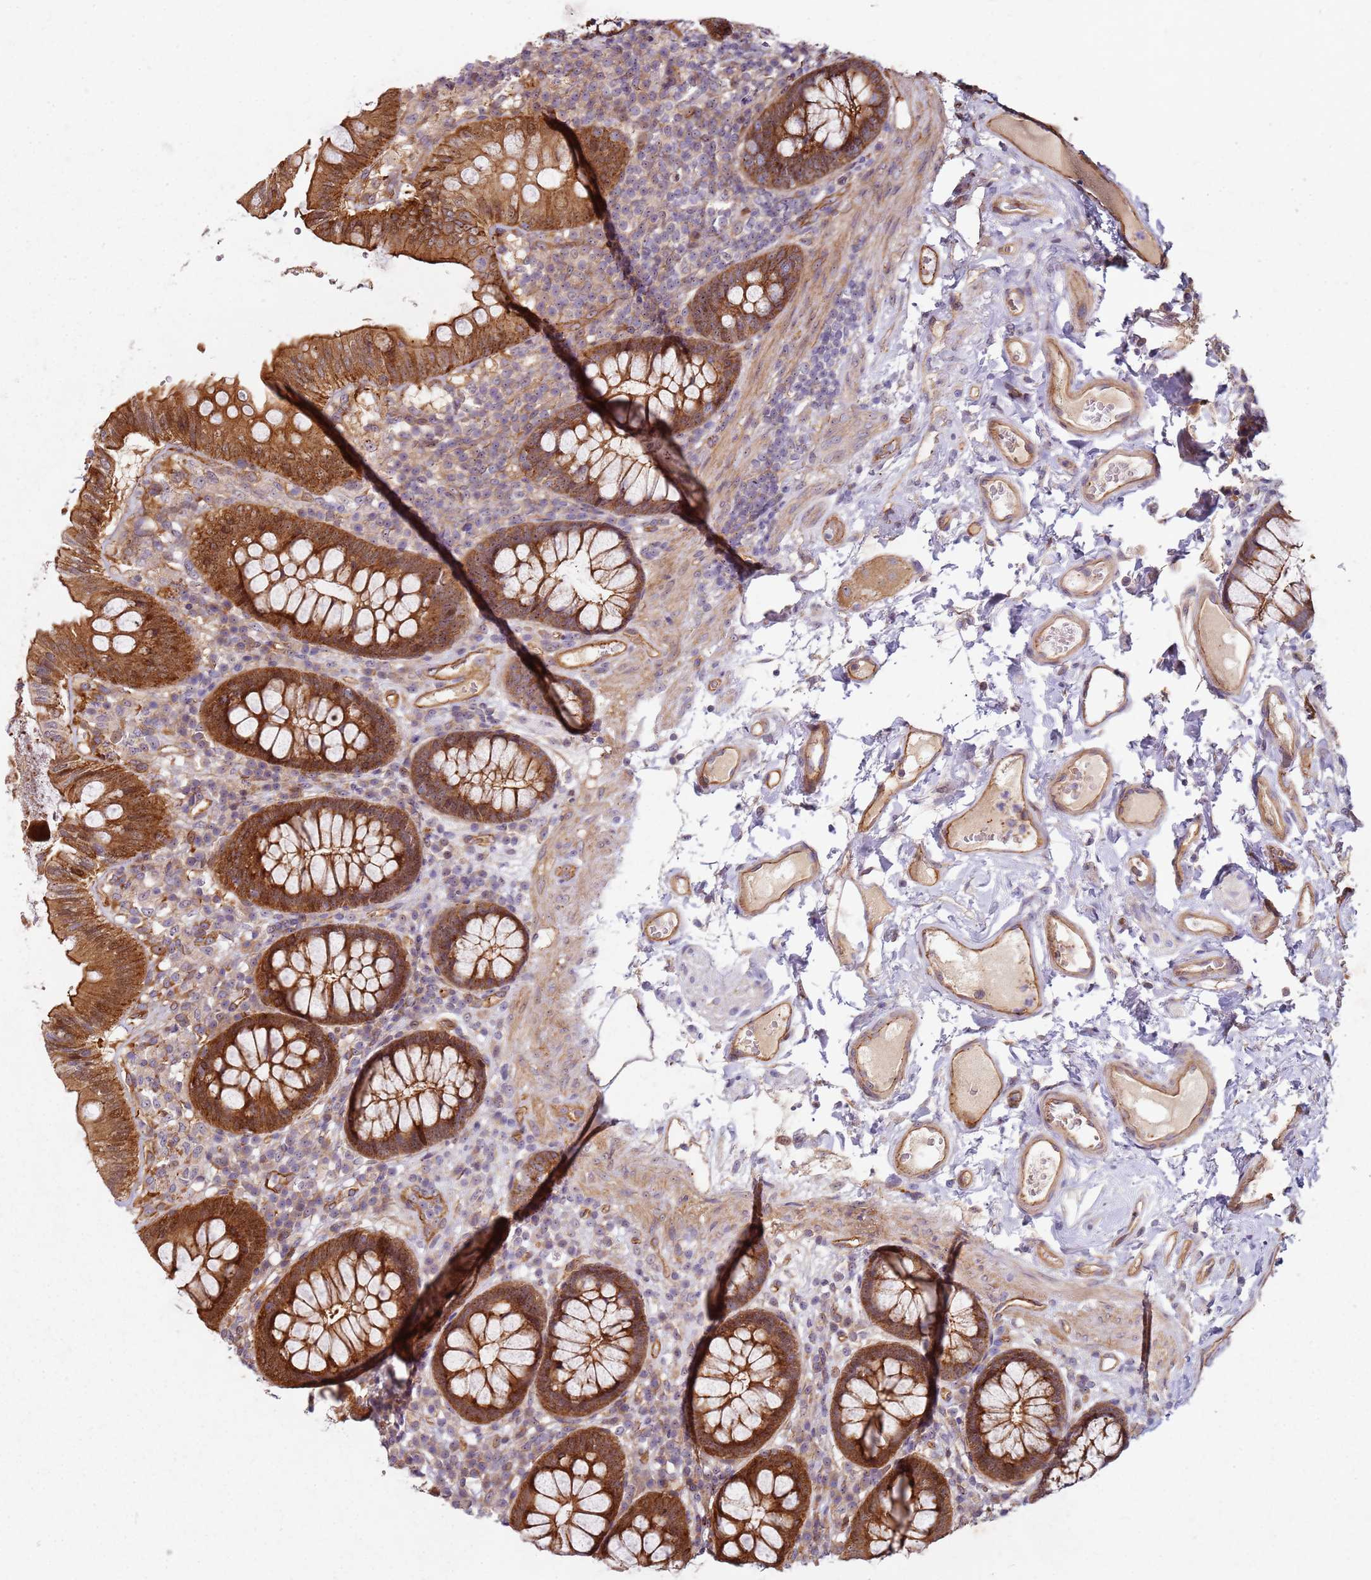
{"staining": {"intensity": "moderate", "quantity": ">75%", "location": "cytoplasmic/membranous"}, "tissue": "colon", "cell_type": "Endothelial cells", "image_type": "normal", "snomed": [{"axis": "morphology", "description": "Normal tissue, NOS"}, {"axis": "topography", "description": "Colon"}], "caption": "A medium amount of moderate cytoplasmic/membranous staining is present in approximately >75% of endothelial cells in normal colon. The staining is performed using DAB brown chromogen to label protein expression. The nuclei are counter-stained blue using hematoxylin.", "gene": "C2CD4B", "patient": {"sex": "male", "age": 84}}